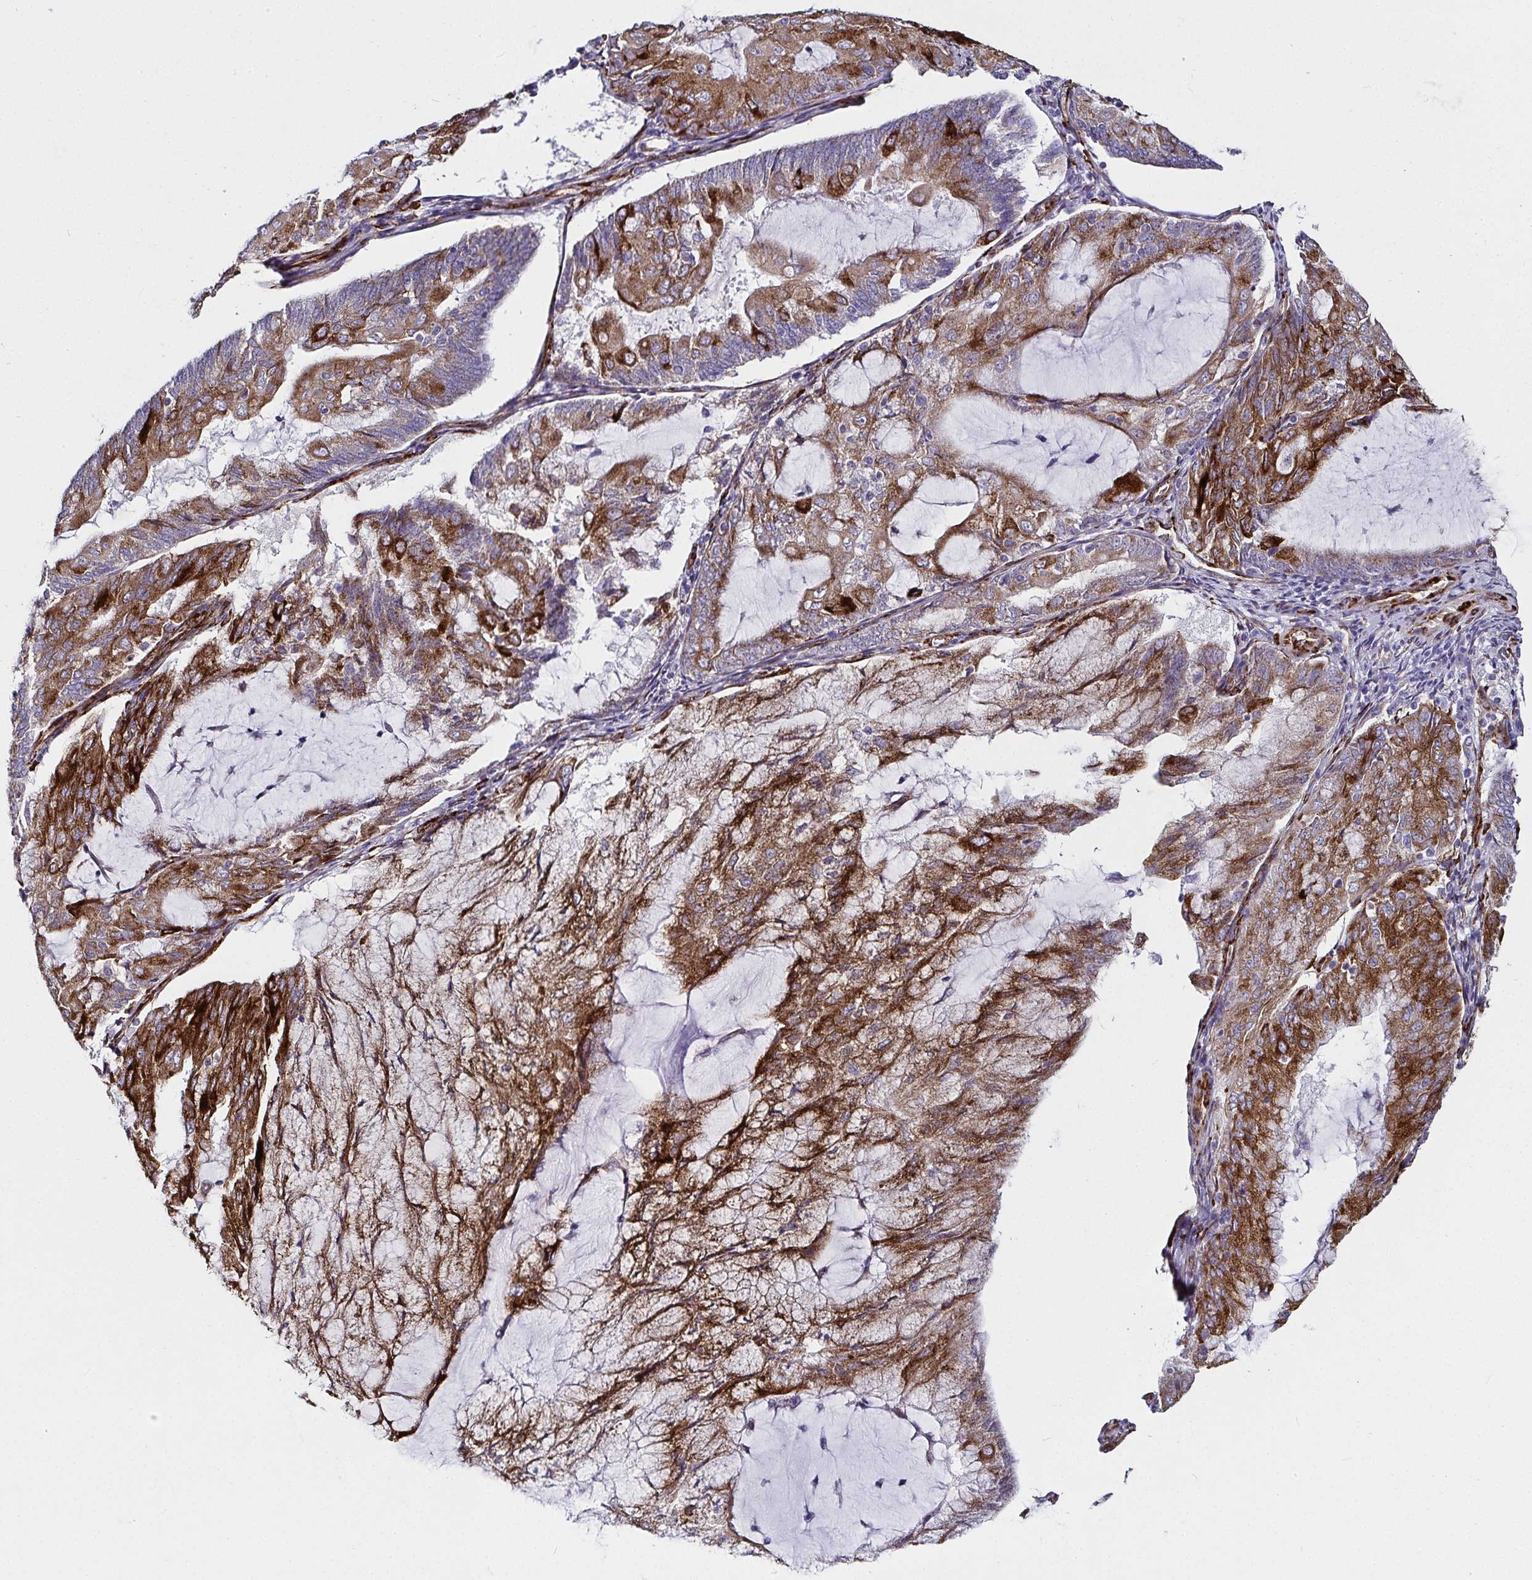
{"staining": {"intensity": "strong", "quantity": "25%-75%", "location": "cytoplasmic/membranous"}, "tissue": "endometrial cancer", "cell_type": "Tumor cells", "image_type": "cancer", "snomed": [{"axis": "morphology", "description": "Adenocarcinoma, NOS"}, {"axis": "topography", "description": "Endometrium"}], "caption": "The image displays immunohistochemical staining of endometrial adenocarcinoma. There is strong cytoplasmic/membranous positivity is present in about 25%-75% of tumor cells.", "gene": "P4HA2", "patient": {"sex": "female", "age": 81}}